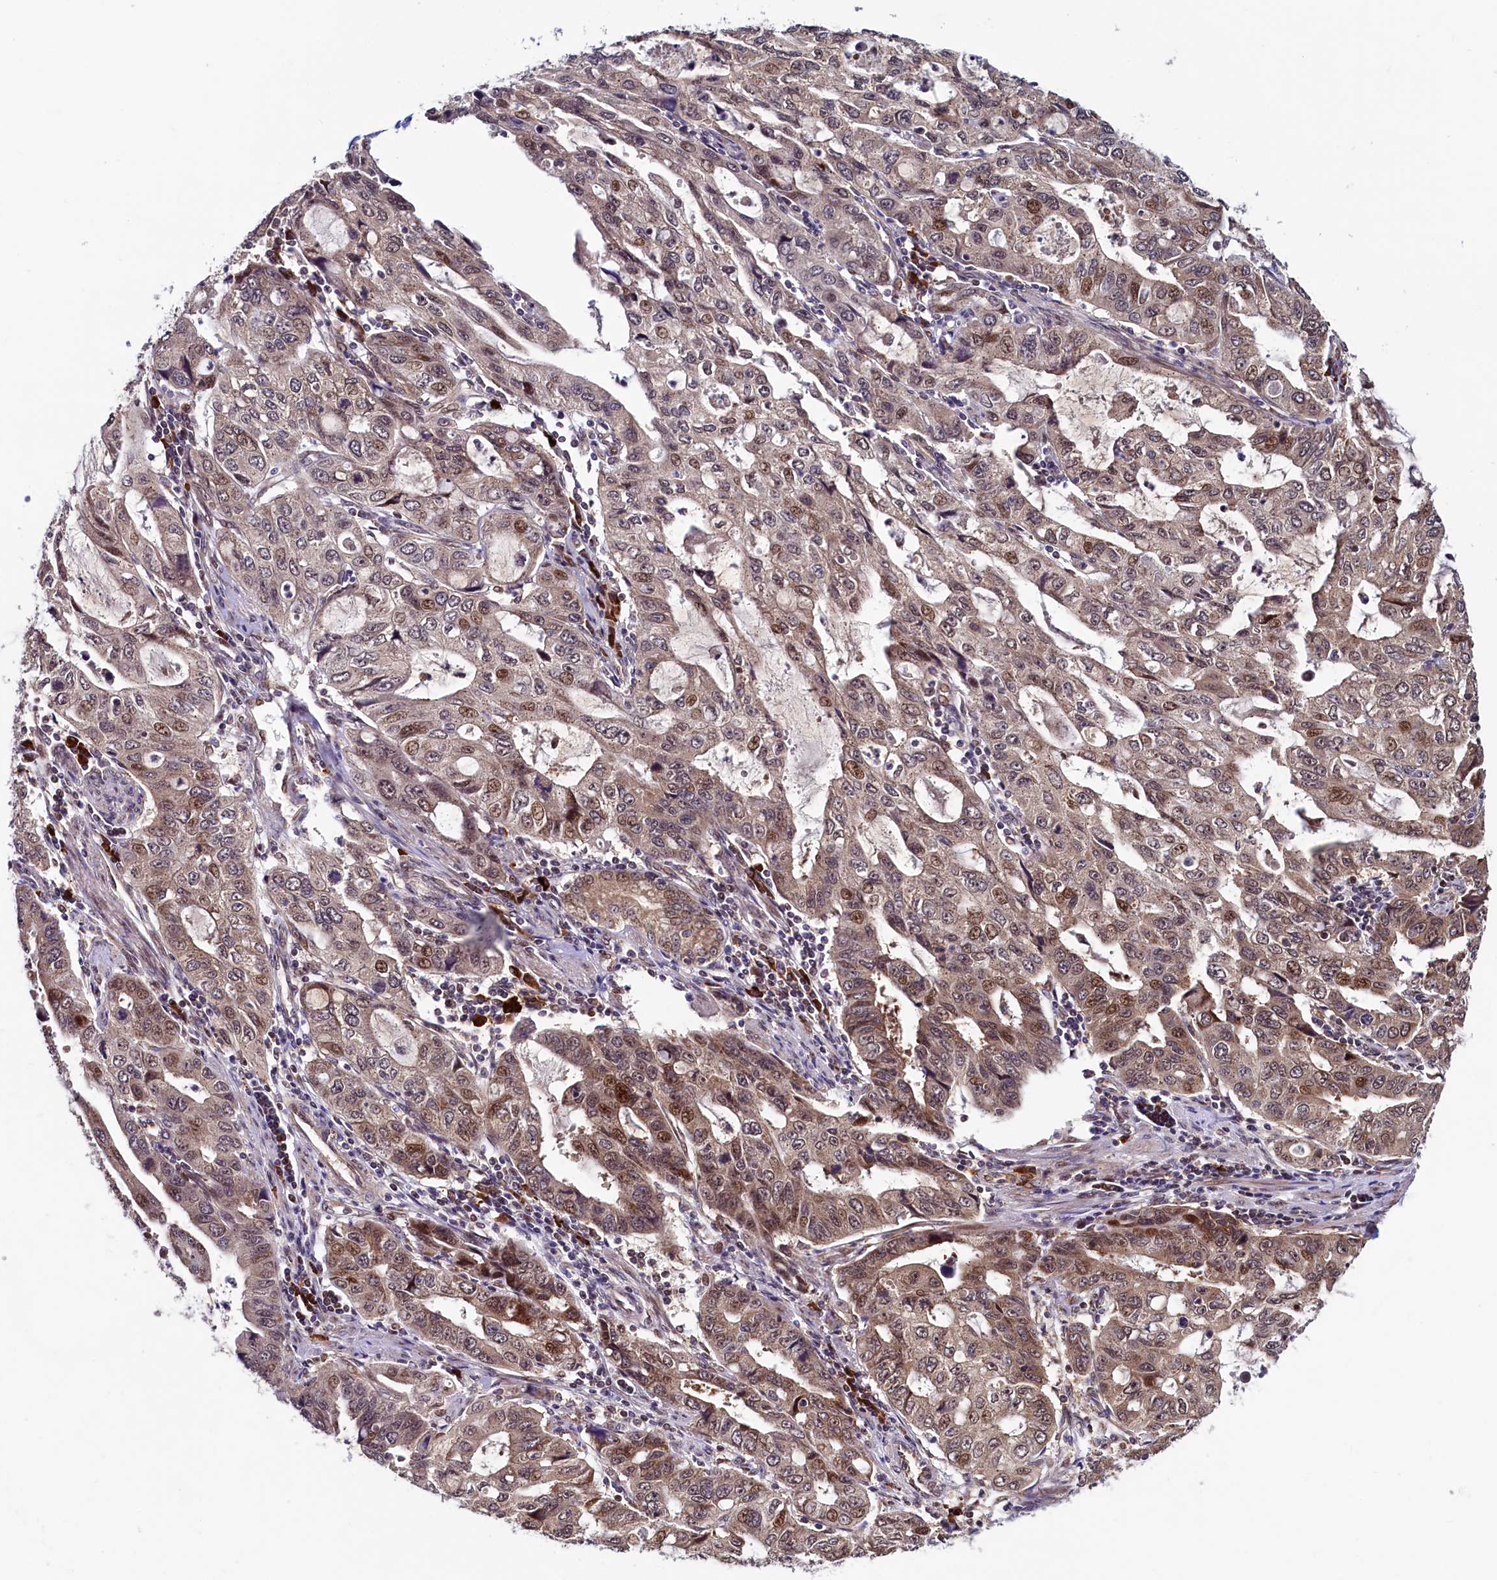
{"staining": {"intensity": "moderate", "quantity": ">75%", "location": "cytoplasmic/membranous,nuclear"}, "tissue": "stomach cancer", "cell_type": "Tumor cells", "image_type": "cancer", "snomed": [{"axis": "morphology", "description": "Adenocarcinoma, NOS"}, {"axis": "topography", "description": "Stomach, upper"}], "caption": "Stomach cancer (adenocarcinoma) stained with DAB IHC displays medium levels of moderate cytoplasmic/membranous and nuclear expression in about >75% of tumor cells. The staining was performed using DAB (3,3'-diaminobenzidine) to visualize the protein expression in brown, while the nuclei were stained in blue with hematoxylin (Magnification: 20x).", "gene": "RBFA", "patient": {"sex": "female", "age": 52}}